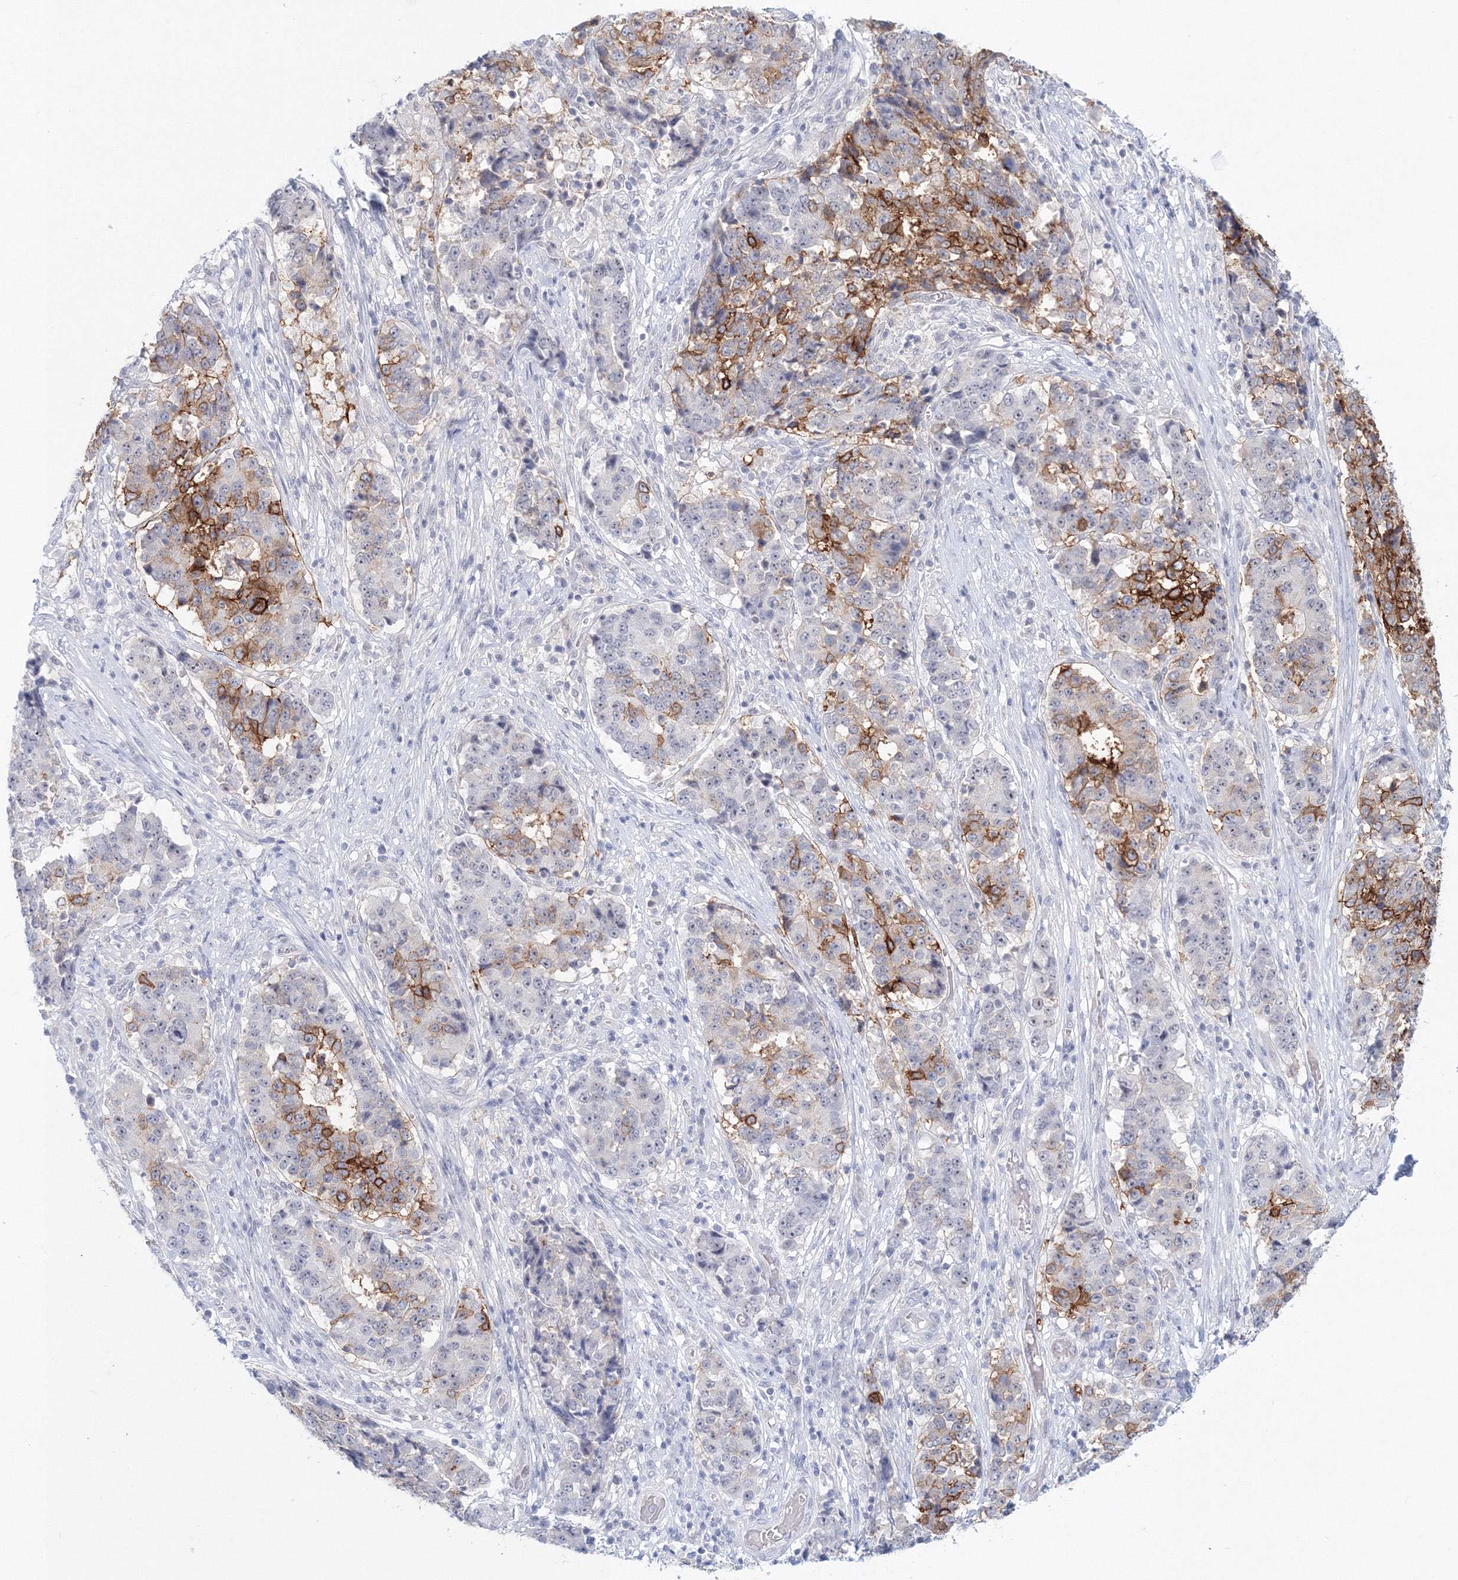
{"staining": {"intensity": "moderate", "quantity": "25%-75%", "location": "cytoplasmic/membranous"}, "tissue": "stomach cancer", "cell_type": "Tumor cells", "image_type": "cancer", "snomed": [{"axis": "morphology", "description": "Adenocarcinoma, NOS"}, {"axis": "topography", "description": "Stomach"}], "caption": "This is a photomicrograph of IHC staining of stomach adenocarcinoma, which shows moderate staining in the cytoplasmic/membranous of tumor cells.", "gene": "VSIG1", "patient": {"sex": "male", "age": 59}}